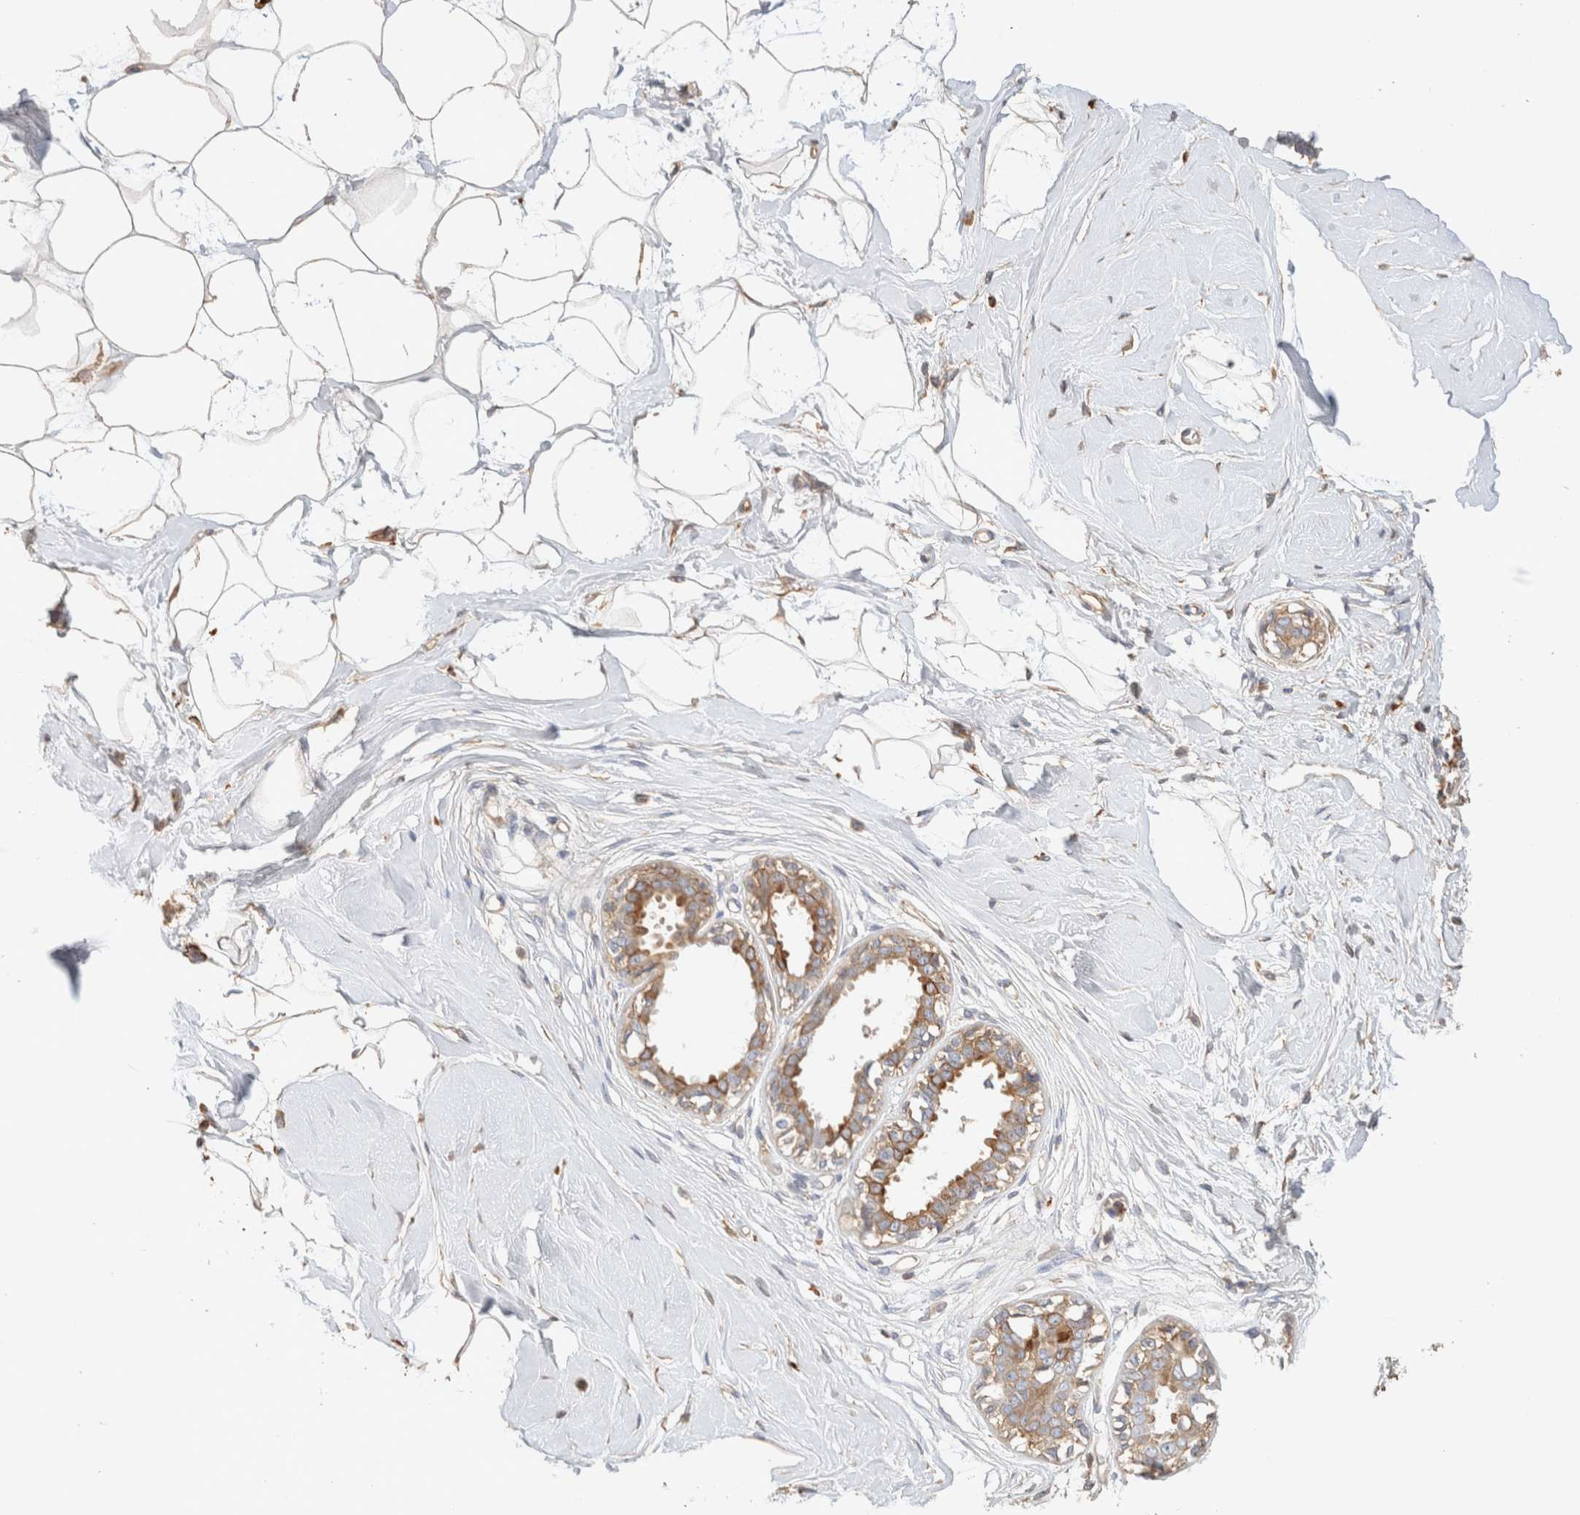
{"staining": {"intensity": "negative", "quantity": "none", "location": "none"}, "tissue": "breast", "cell_type": "Adipocytes", "image_type": "normal", "snomed": [{"axis": "morphology", "description": "Normal tissue, NOS"}, {"axis": "topography", "description": "Breast"}], "caption": "This is an immunohistochemistry (IHC) histopathology image of benign breast. There is no staining in adipocytes.", "gene": "PROS1", "patient": {"sex": "female", "age": 45}}